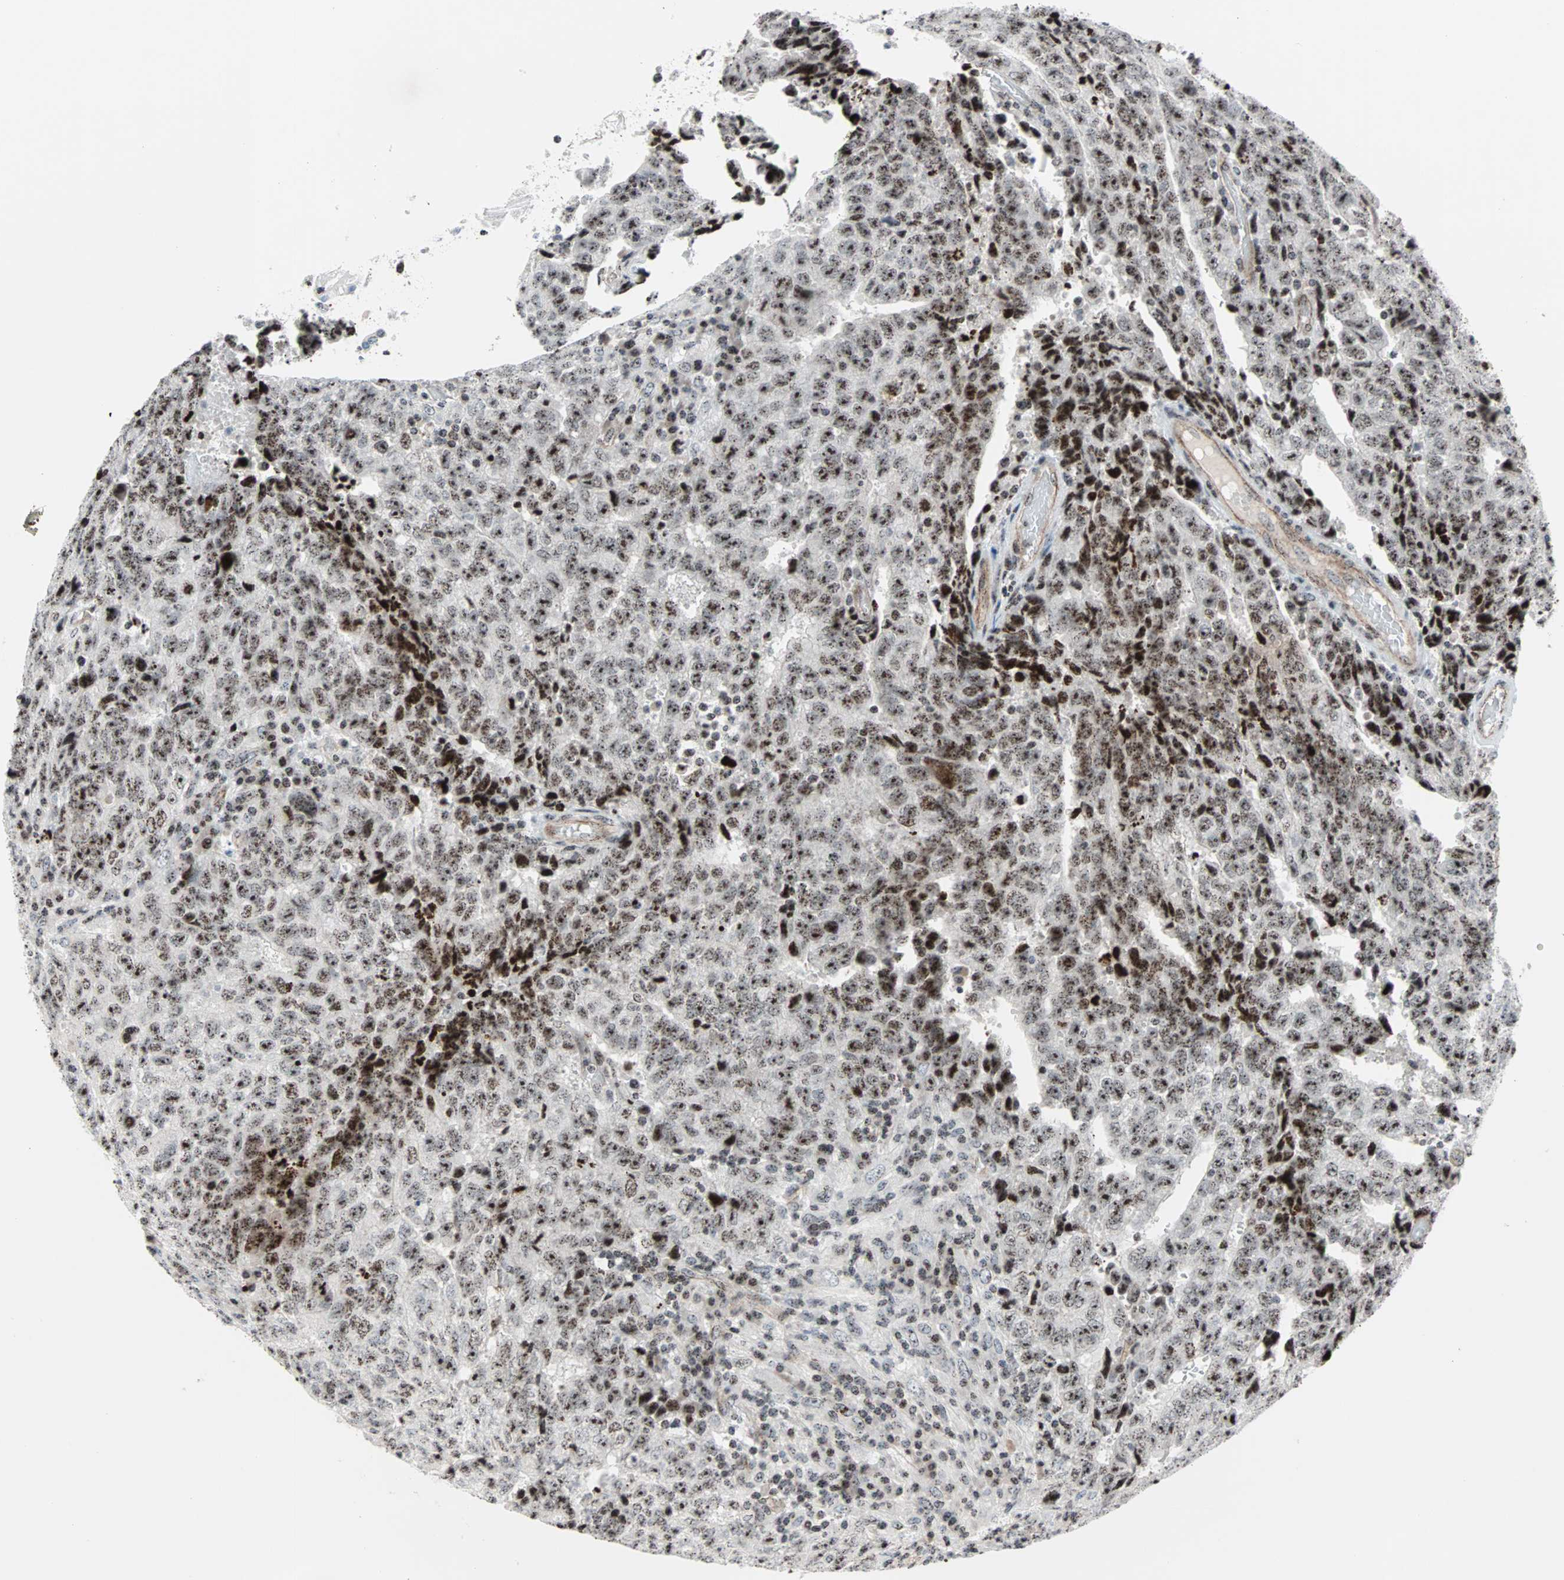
{"staining": {"intensity": "weak", "quantity": ">75%", "location": "nuclear"}, "tissue": "testis cancer", "cell_type": "Tumor cells", "image_type": "cancer", "snomed": [{"axis": "morphology", "description": "Necrosis, NOS"}, {"axis": "morphology", "description": "Carcinoma, Embryonal, NOS"}, {"axis": "topography", "description": "Testis"}], "caption": "A brown stain labels weak nuclear expression of a protein in testis embryonal carcinoma tumor cells. (Stains: DAB in brown, nuclei in blue, Microscopy: brightfield microscopy at high magnification).", "gene": "CENPA", "patient": {"sex": "male", "age": 19}}